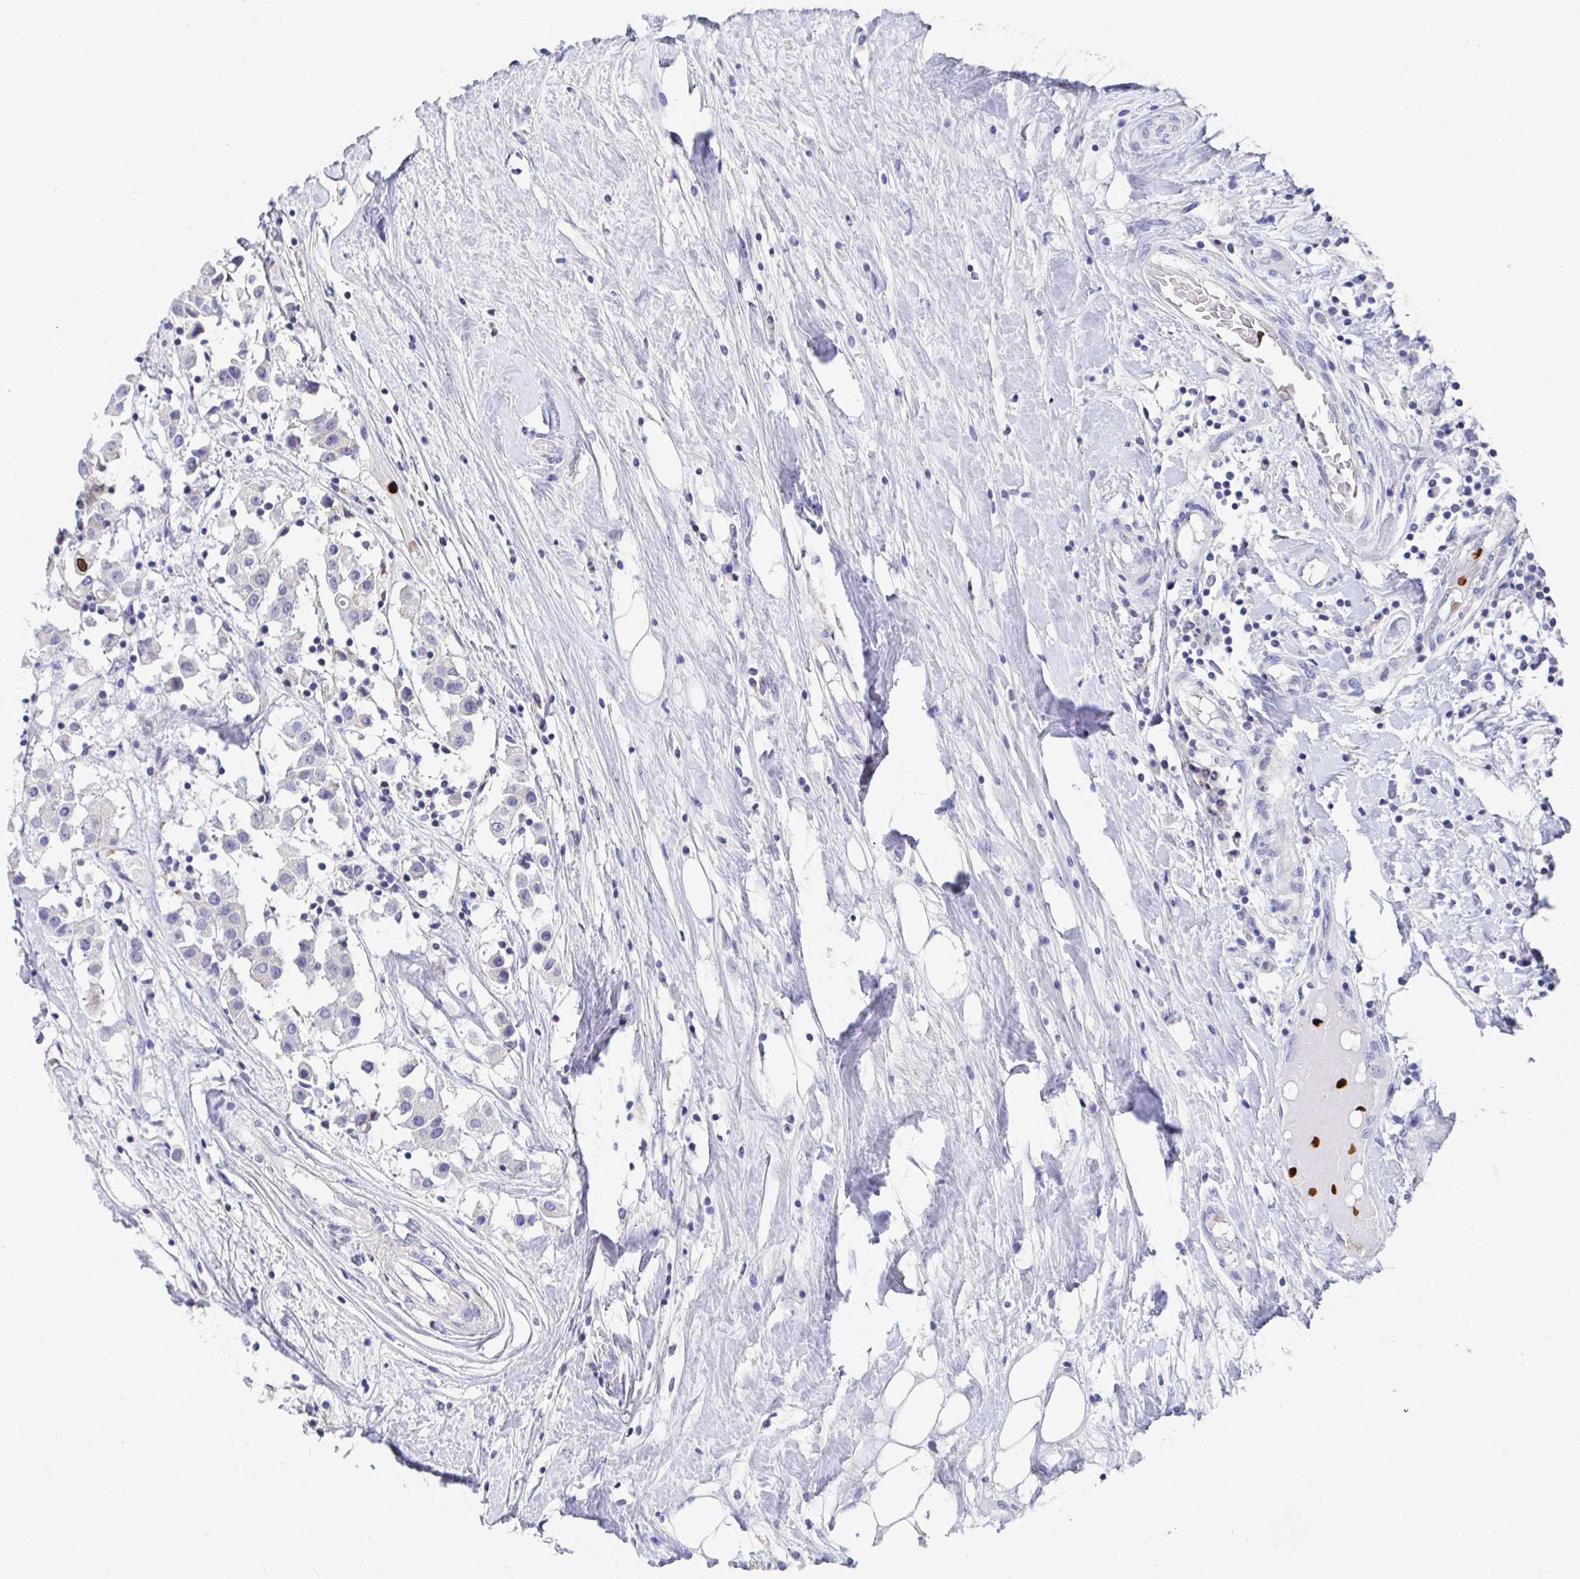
{"staining": {"intensity": "moderate", "quantity": "<25%", "location": "nuclear"}, "tissue": "breast cancer", "cell_type": "Tumor cells", "image_type": "cancer", "snomed": [{"axis": "morphology", "description": "Duct carcinoma"}, {"axis": "topography", "description": "Breast"}], "caption": "Immunohistochemical staining of breast cancer displays moderate nuclear protein staining in about <25% of tumor cells.", "gene": "ATP5F1C", "patient": {"sex": "female", "age": 61}}